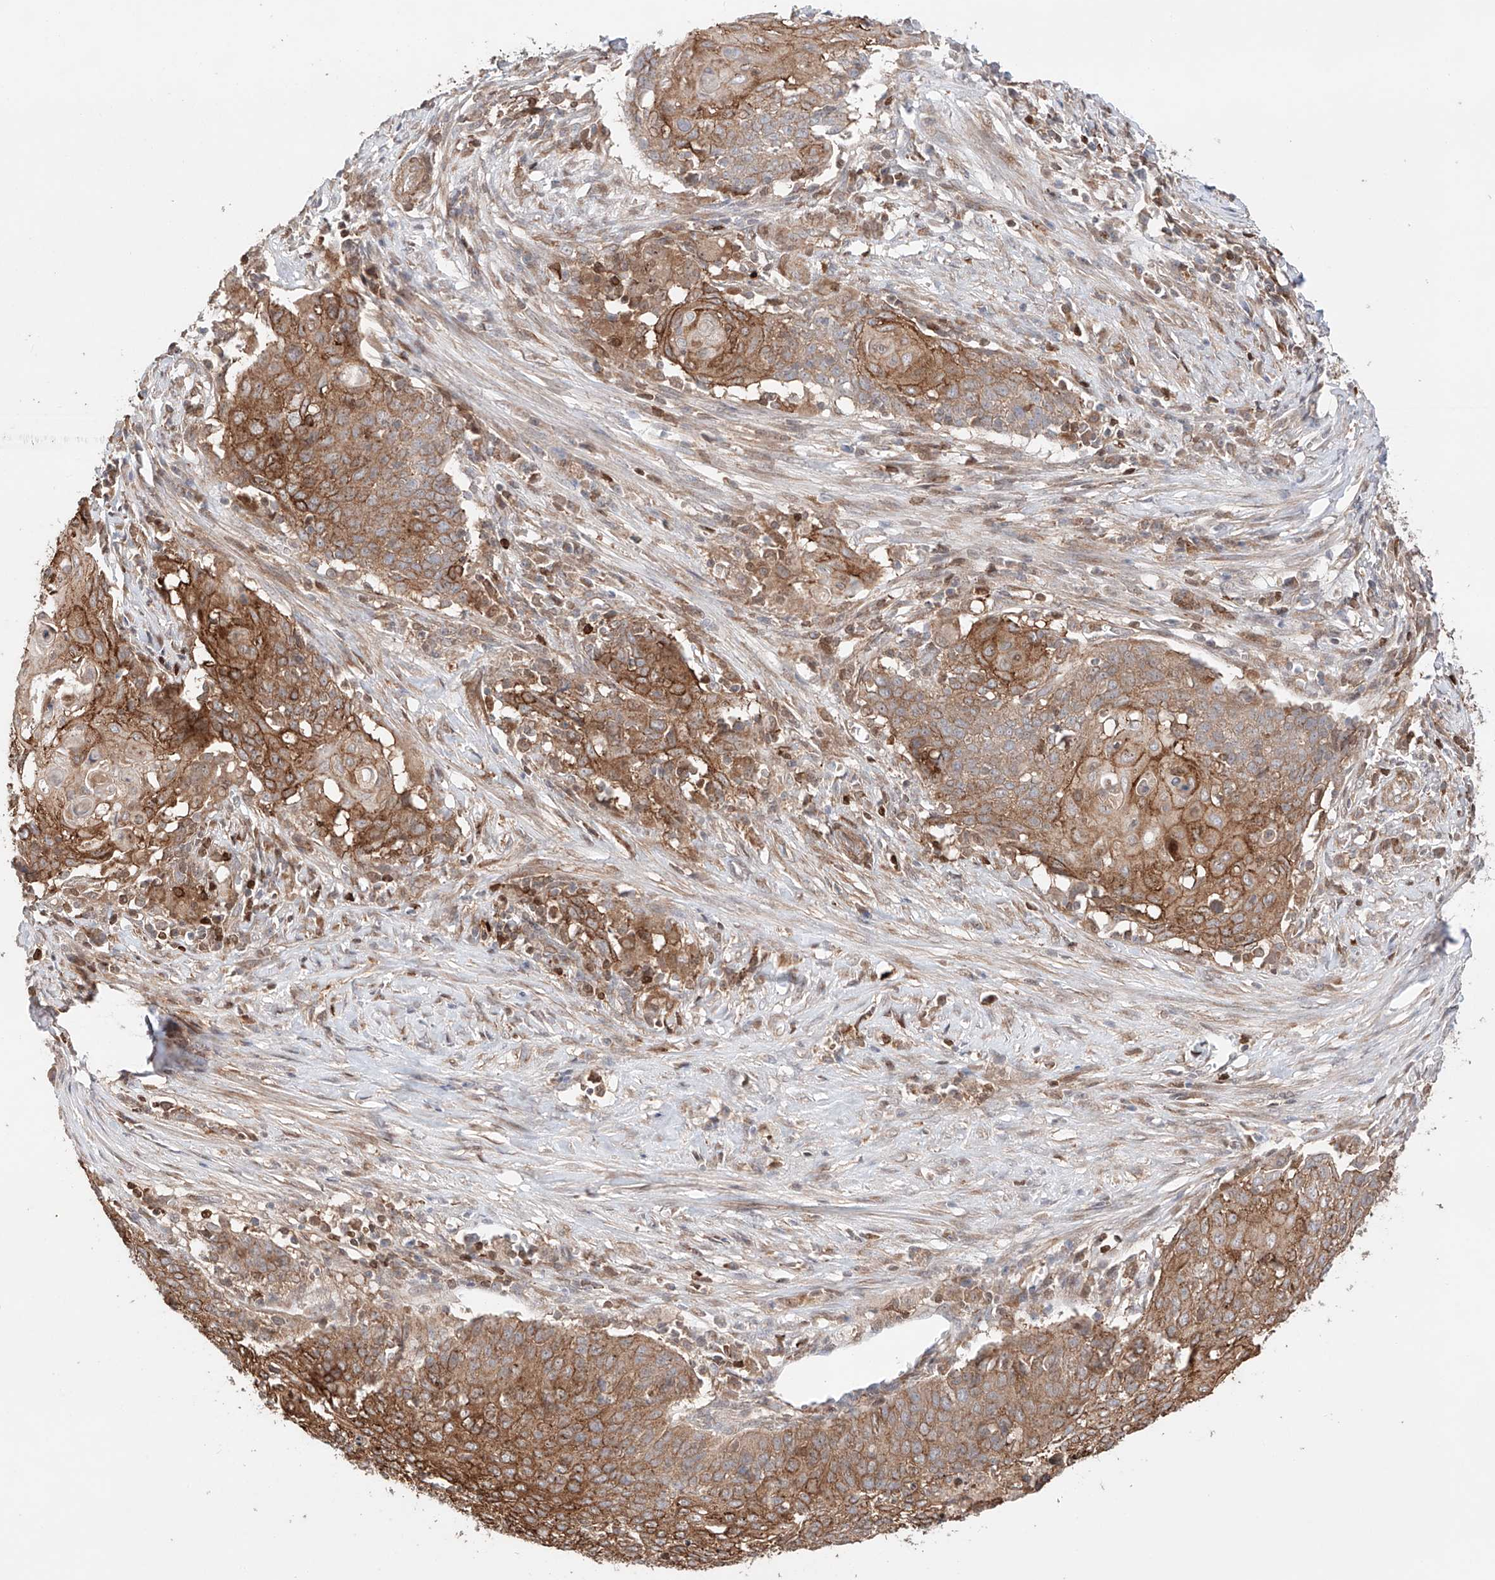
{"staining": {"intensity": "moderate", "quantity": ">75%", "location": "cytoplasmic/membranous"}, "tissue": "cervical cancer", "cell_type": "Tumor cells", "image_type": "cancer", "snomed": [{"axis": "morphology", "description": "Squamous cell carcinoma, NOS"}, {"axis": "topography", "description": "Cervix"}], "caption": "DAB (3,3'-diaminobenzidine) immunohistochemical staining of human squamous cell carcinoma (cervical) exhibits moderate cytoplasmic/membranous protein expression in about >75% of tumor cells. The protein of interest is shown in brown color, while the nuclei are stained blue.", "gene": "IGSF22", "patient": {"sex": "female", "age": 39}}